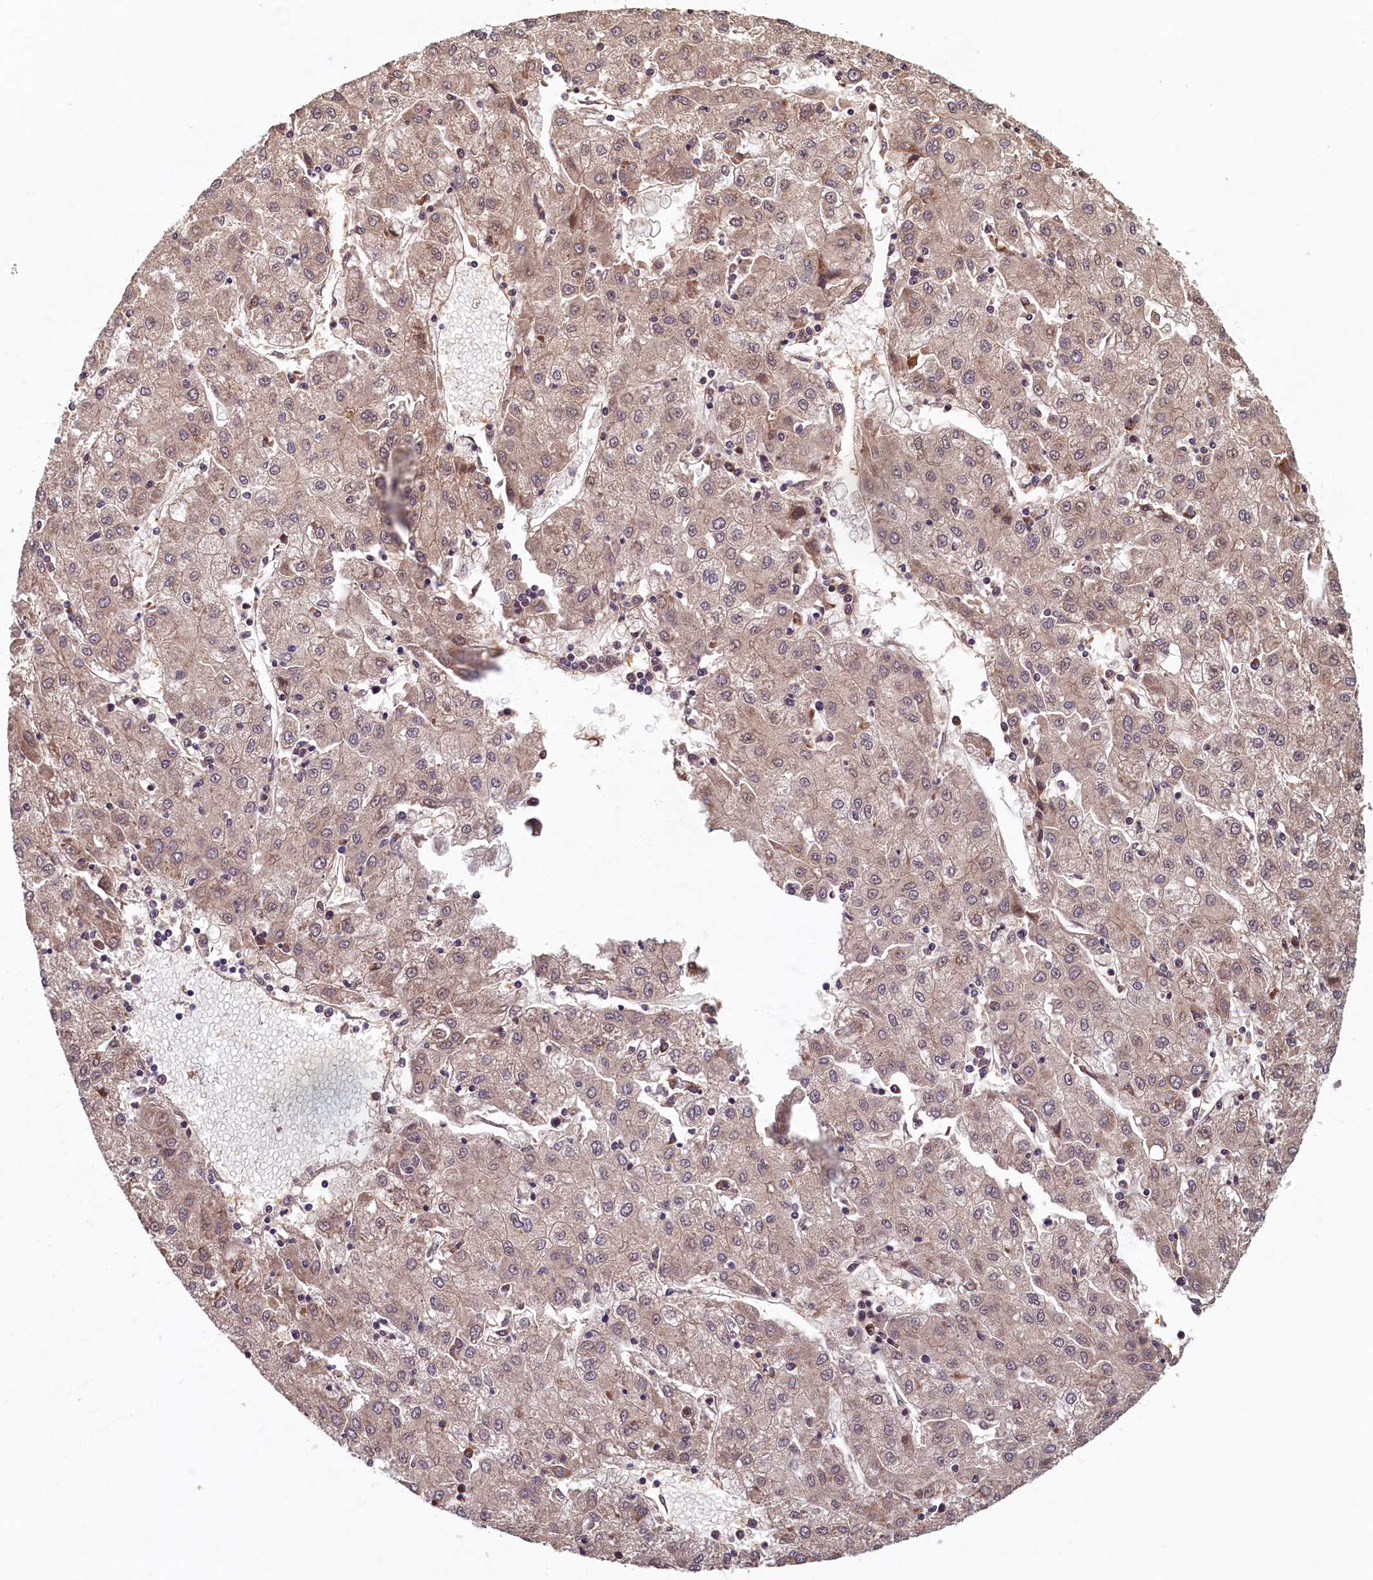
{"staining": {"intensity": "weak", "quantity": "<25%", "location": "cytoplasmic/membranous"}, "tissue": "liver cancer", "cell_type": "Tumor cells", "image_type": "cancer", "snomed": [{"axis": "morphology", "description": "Carcinoma, Hepatocellular, NOS"}, {"axis": "topography", "description": "Liver"}], "caption": "Hepatocellular carcinoma (liver) was stained to show a protein in brown. There is no significant positivity in tumor cells.", "gene": "LCMT2", "patient": {"sex": "male", "age": 72}}